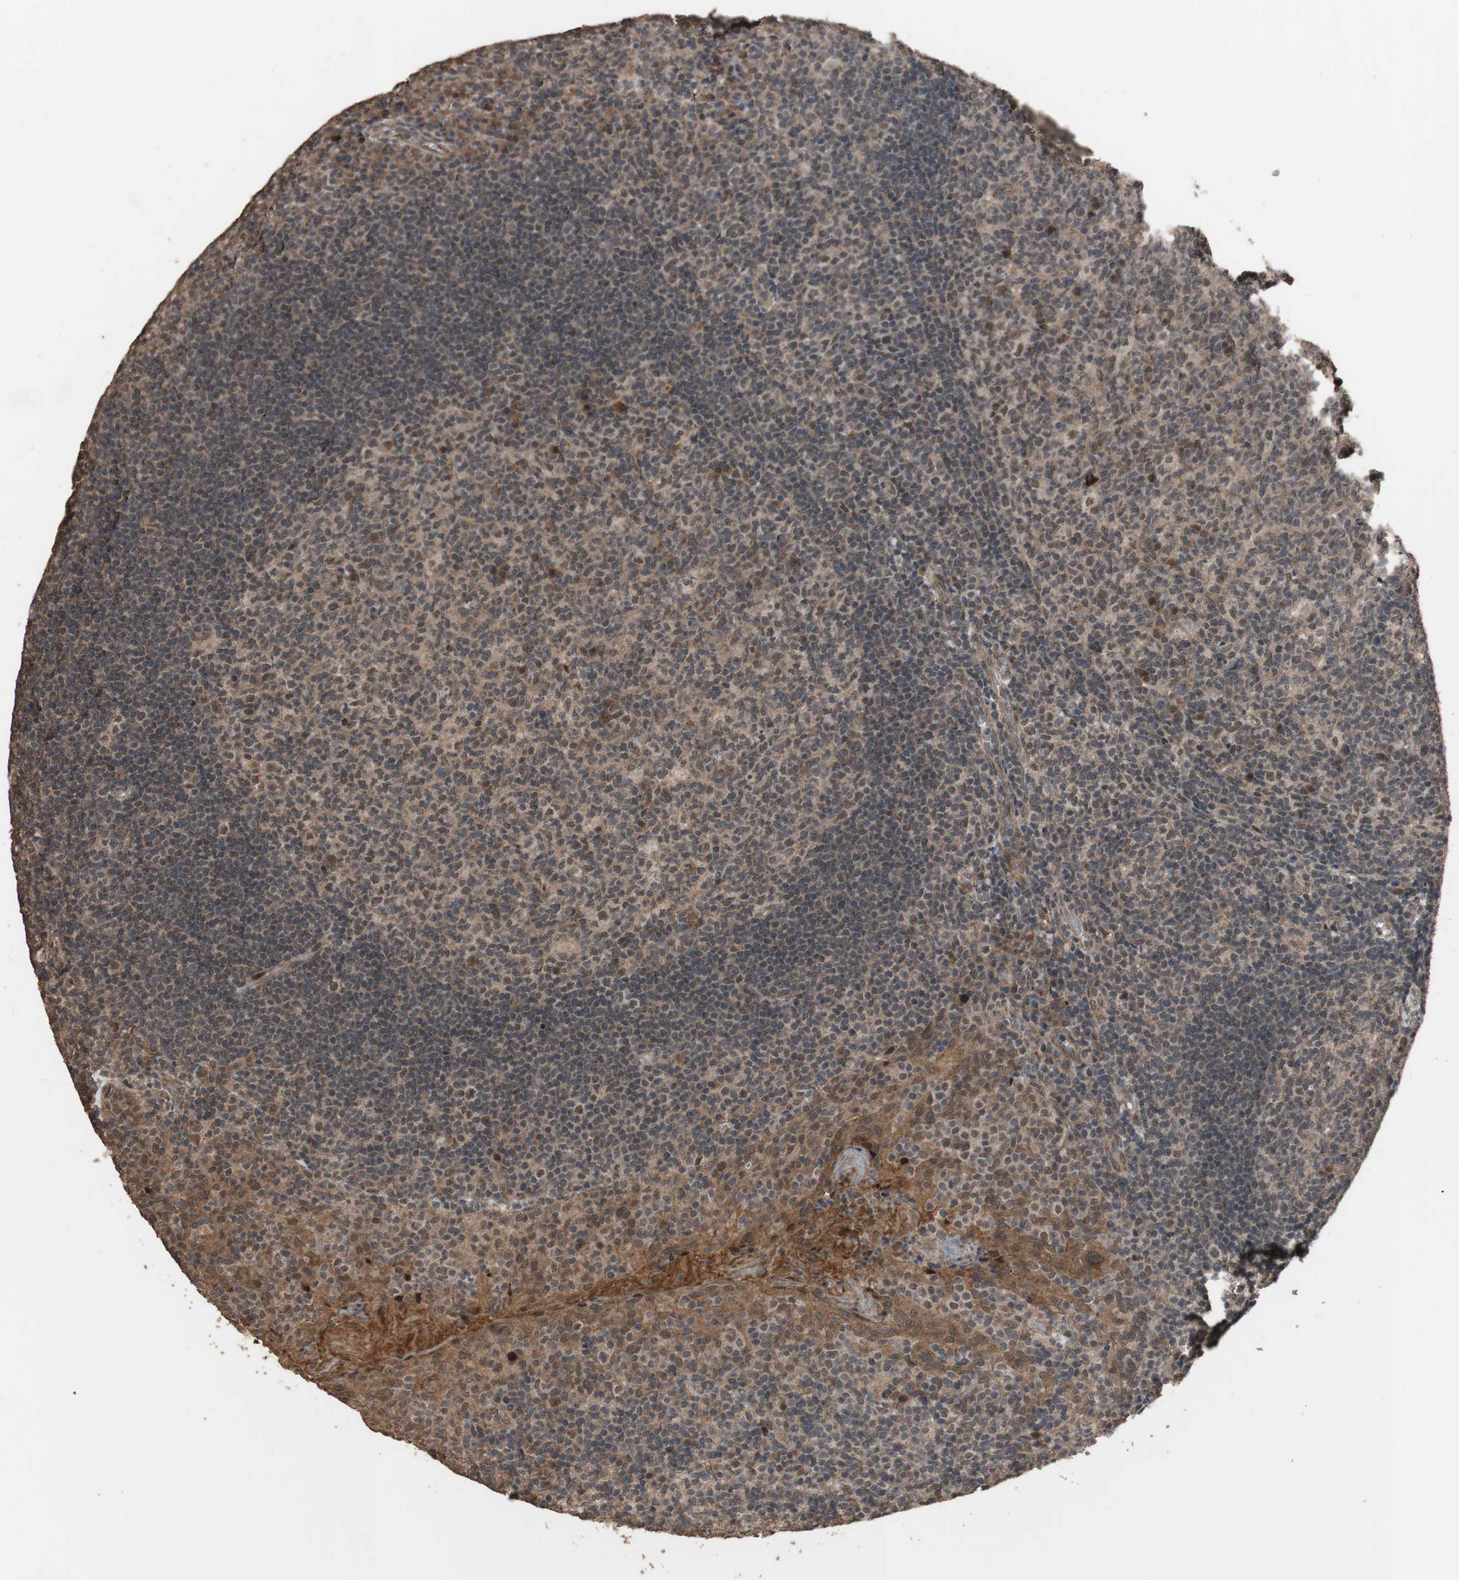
{"staining": {"intensity": "moderate", "quantity": "<25%", "location": "nuclear"}, "tissue": "tonsil", "cell_type": "Germinal center cells", "image_type": "normal", "snomed": [{"axis": "morphology", "description": "Normal tissue, NOS"}, {"axis": "topography", "description": "Tonsil"}], "caption": "This histopathology image shows normal tonsil stained with immunohistochemistry (IHC) to label a protein in brown. The nuclear of germinal center cells show moderate positivity for the protein. Nuclei are counter-stained blue.", "gene": "KANSL1", "patient": {"sex": "male", "age": 17}}